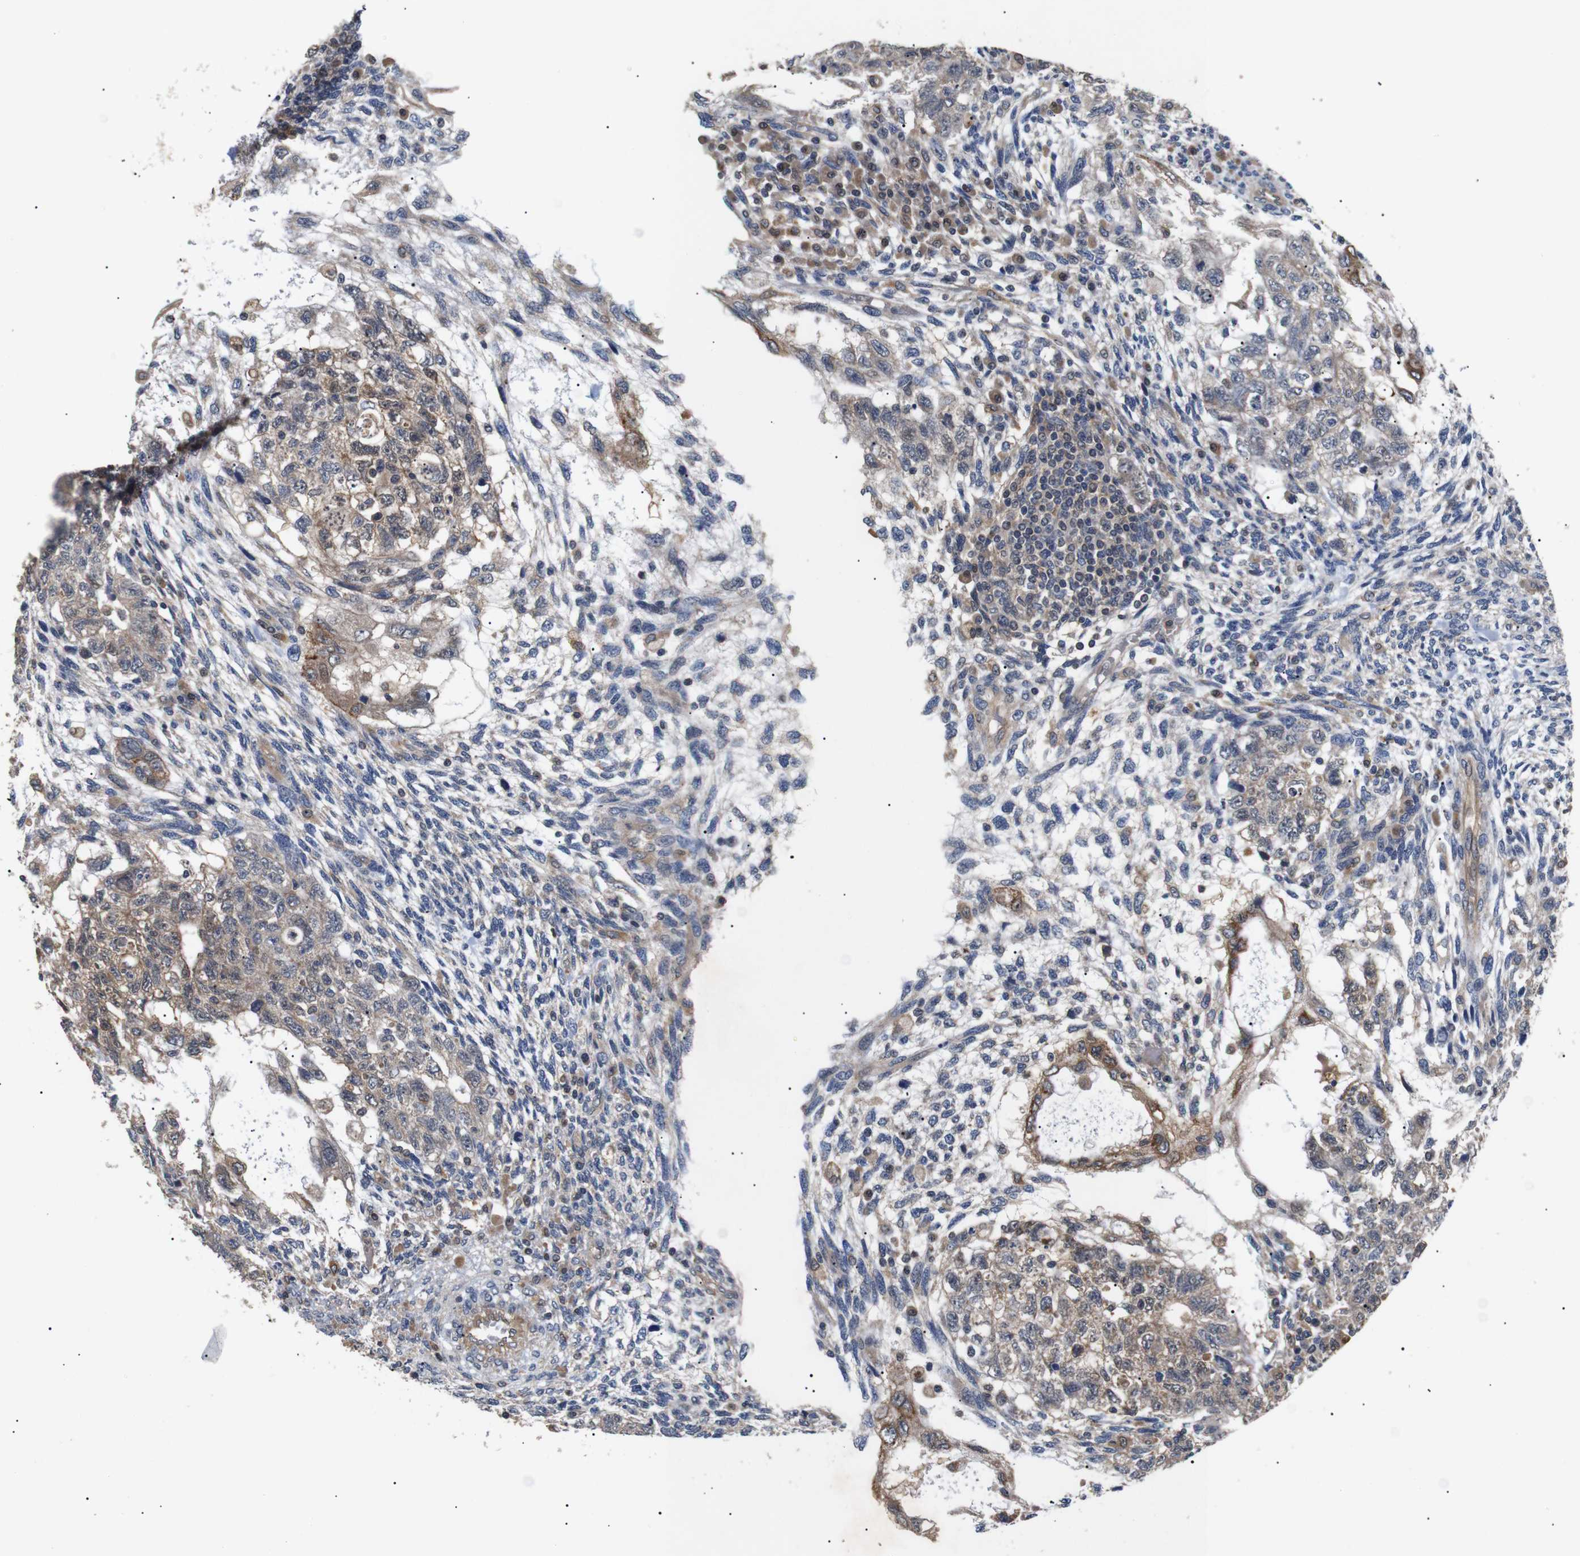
{"staining": {"intensity": "weak", "quantity": ">75%", "location": "cytoplasmic/membranous"}, "tissue": "testis cancer", "cell_type": "Tumor cells", "image_type": "cancer", "snomed": [{"axis": "morphology", "description": "Normal tissue, NOS"}, {"axis": "morphology", "description": "Carcinoma, Embryonal, NOS"}, {"axis": "topography", "description": "Testis"}], "caption": "This photomicrograph demonstrates testis embryonal carcinoma stained with immunohistochemistry (IHC) to label a protein in brown. The cytoplasmic/membranous of tumor cells show weak positivity for the protein. Nuclei are counter-stained blue.", "gene": "DDR1", "patient": {"sex": "male", "age": 36}}